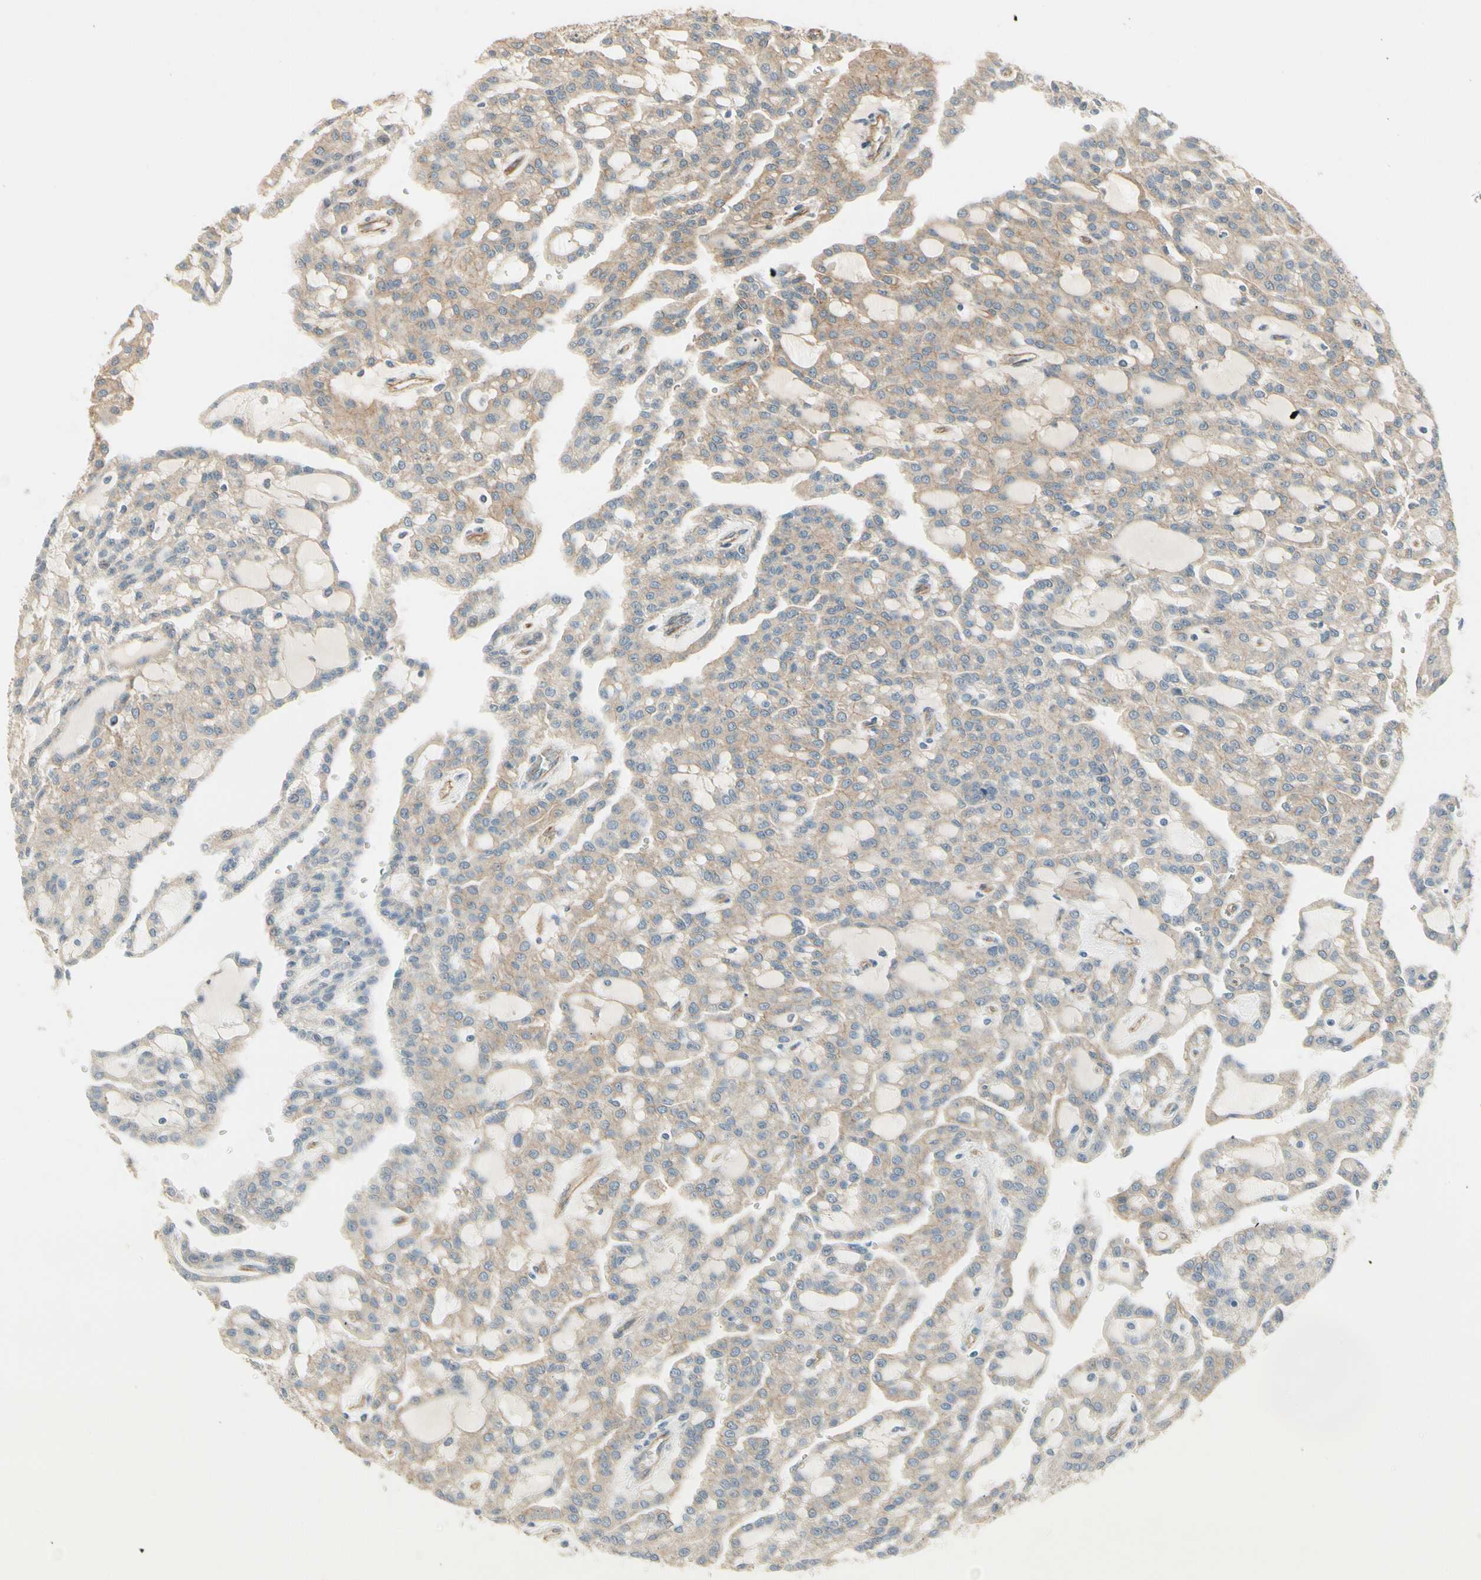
{"staining": {"intensity": "weak", "quantity": ">75%", "location": "cytoplasmic/membranous"}, "tissue": "renal cancer", "cell_type": "Tumor cells", "image_type": "cancer", "snomed": [{"axis": "morphology", "description": "Adenocarcinoma, NOS"}, {"axis": "topography", "description": "Kidney"}], "caption": "The histopathology image displays staining of renal adenocarcinoma, revealing weak cytoplasmic/membranous protein expression (brown color) within tumor cells.", "gene": "RNF180", "patient": {"sex": "male", "age": 63}}